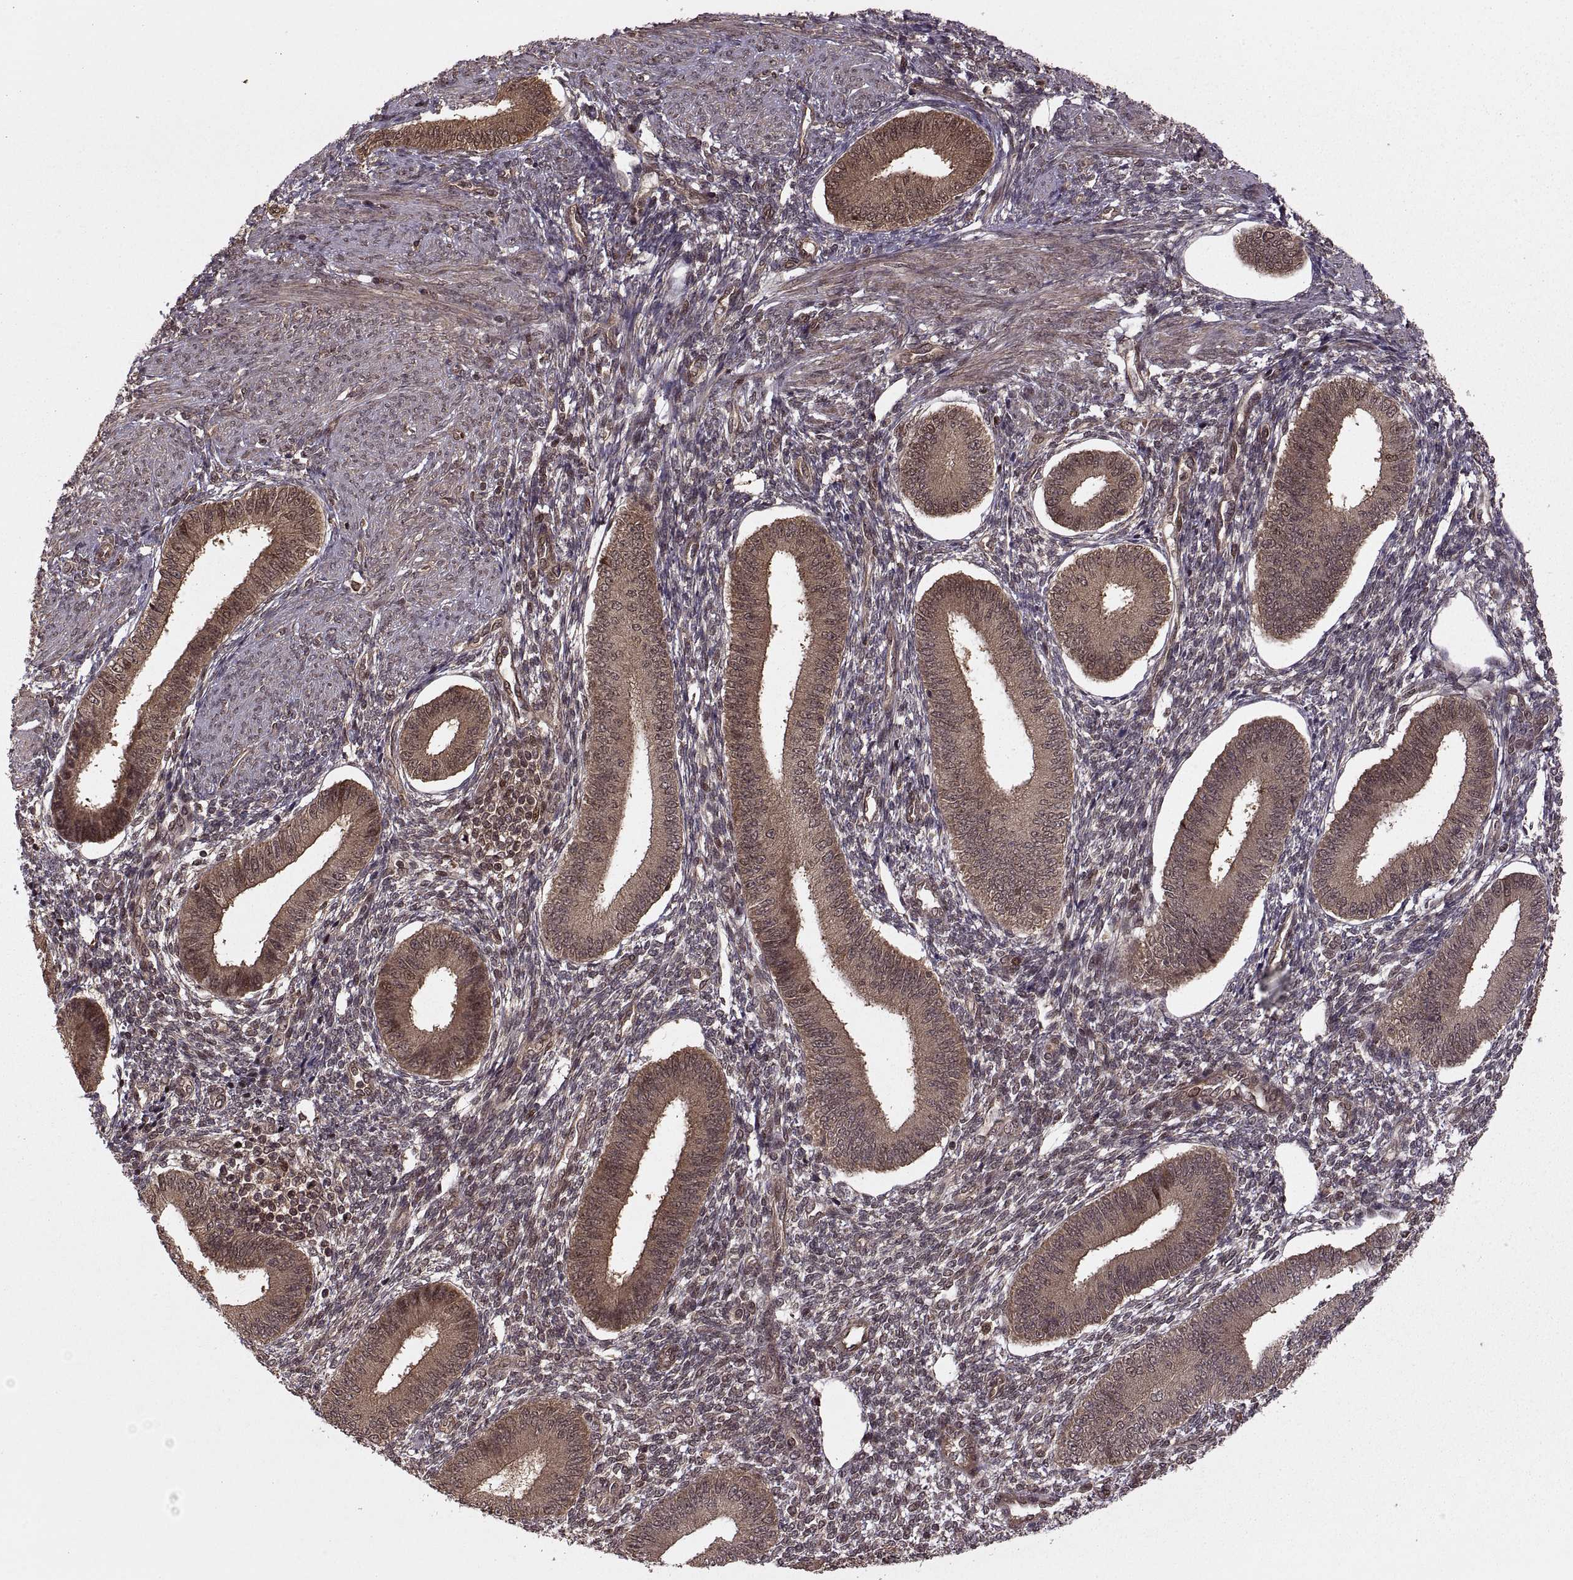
{"staining": {"intensity": "weak", "quantity": "<25%", "location": "cytoplasmic/membranous"}, "tissue": "endometrium", "cell_type": "Cells in endometrial stroma", "image_type": "normal", "snomed": [{"axis": "morphology", "description": "Normal tissue, NOS"}, {"axis": "topography", "description": "Endometrium"}], "caption": "Immunohistochemistry (IHC) histopathology image of unremarkable endometrium: human endometrium stained with DAB reveals no significant protein staining in cells in endometrial stroma.", "gene": "DEDD", "patient": {"sex": "female", "age": 39}}